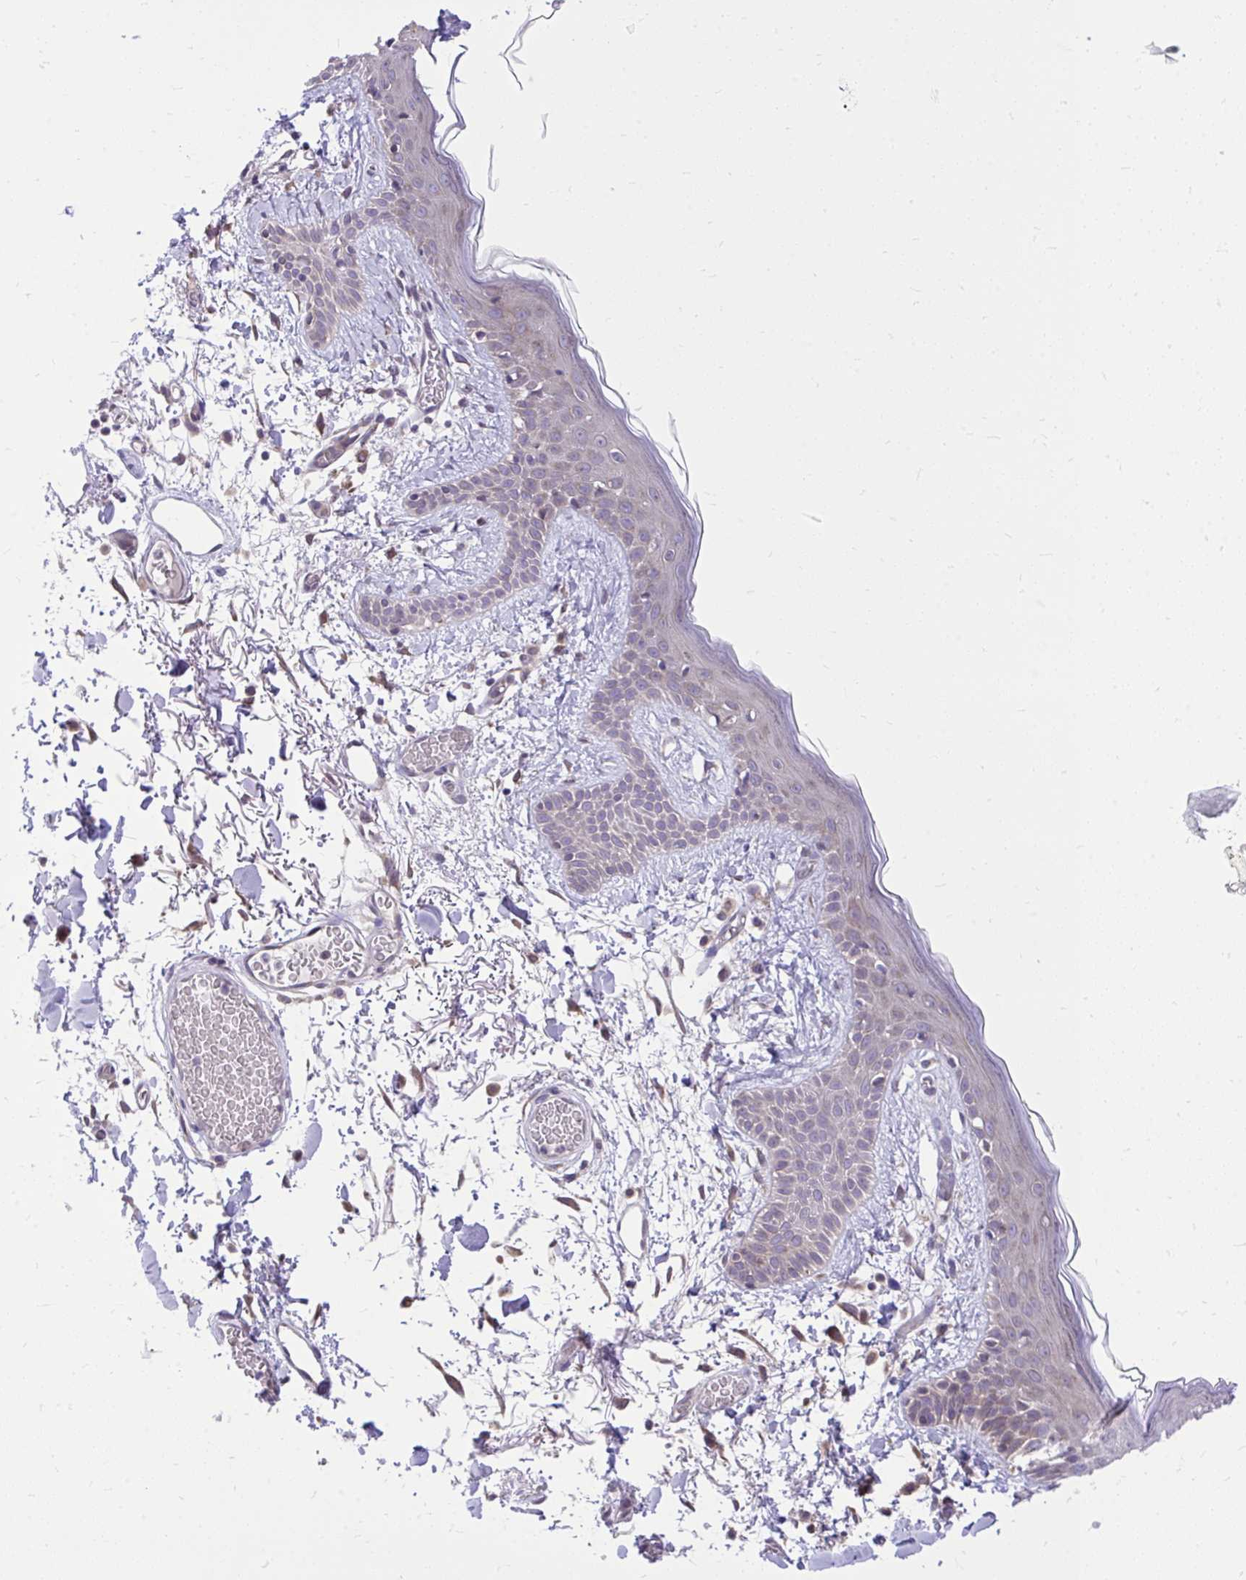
{"staining": {"intensity": "moderate", "quantity": "25%-75%", "location": "cytoplasmic/membranous"}, "tissue": "skin", "cell_type": "Fibroblasts", "image_type": "normal", "snomed": [{"axis": "morphology", "description": "Normal tissue, NOS"}, {"axis": "topography", "description": "Skin"}], "caption": "Fibroblasts exhibit medium levels of moderate cytoplasmic/membranous positivity in about 25%-75% of cells in normal human skin.", "gene": "CEACAM18", "patient": {"sex": "male", "age": 79}}